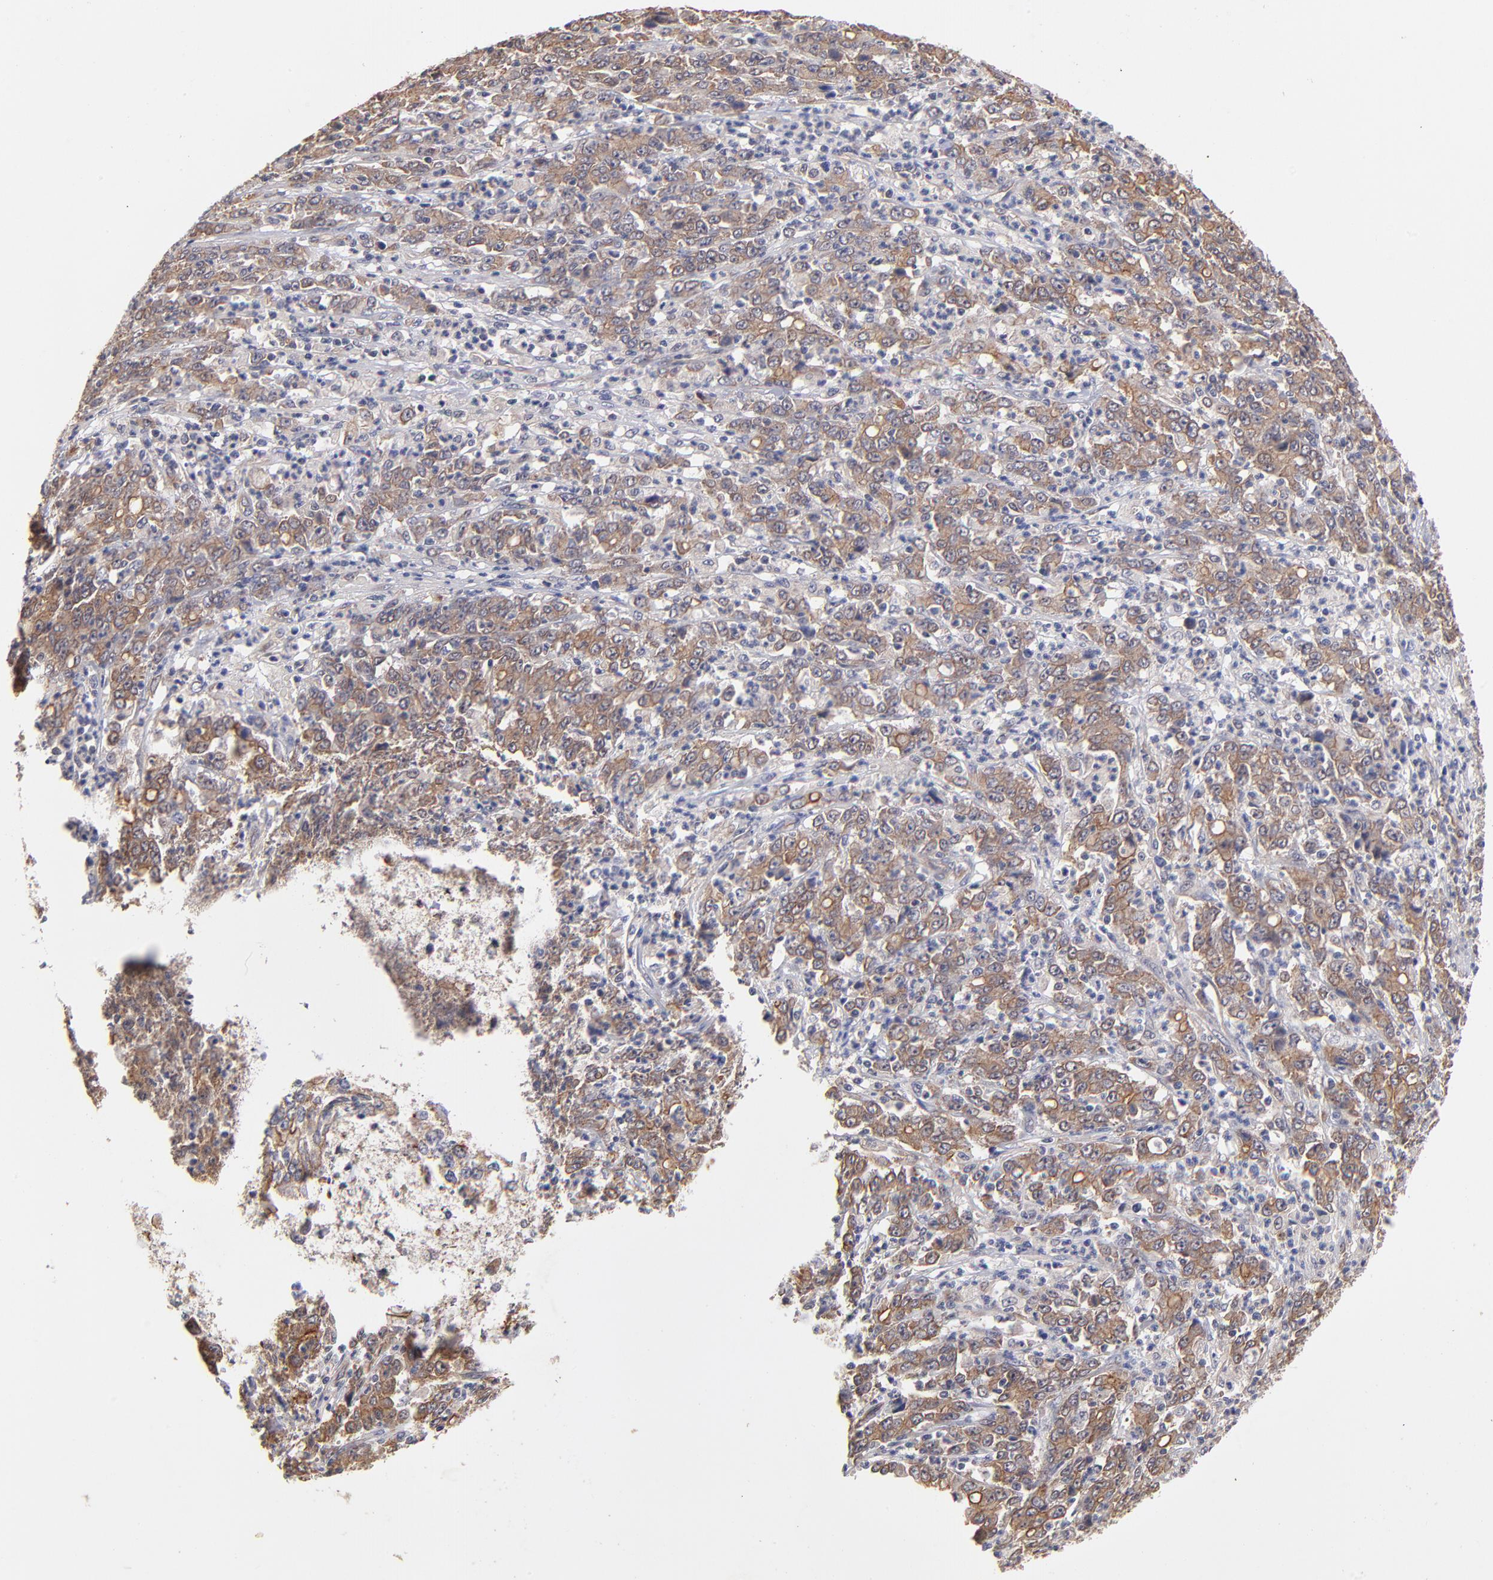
{"staining": {"intensity": "moderate", "quantity": ">75%", "location": "cytoplasmic/membranous"}, "tissue": "stomach cancer", "cell_type": "Tumor cells", "image_type": "cancer", "snomed": [{"axis": "morphology", "description": "Adenocarcinoma, NOS"}, {"axis": "topography", "description": "Stomach, lower"}], "caption": "This is an image of IHC staining of stomach cancer (adenocarcinoma), which shows moderate expression in the cytoplasmic/membranous of tumor cells.", "gene": "STAP2", "patient": {"sex": "female", "age": 71}}